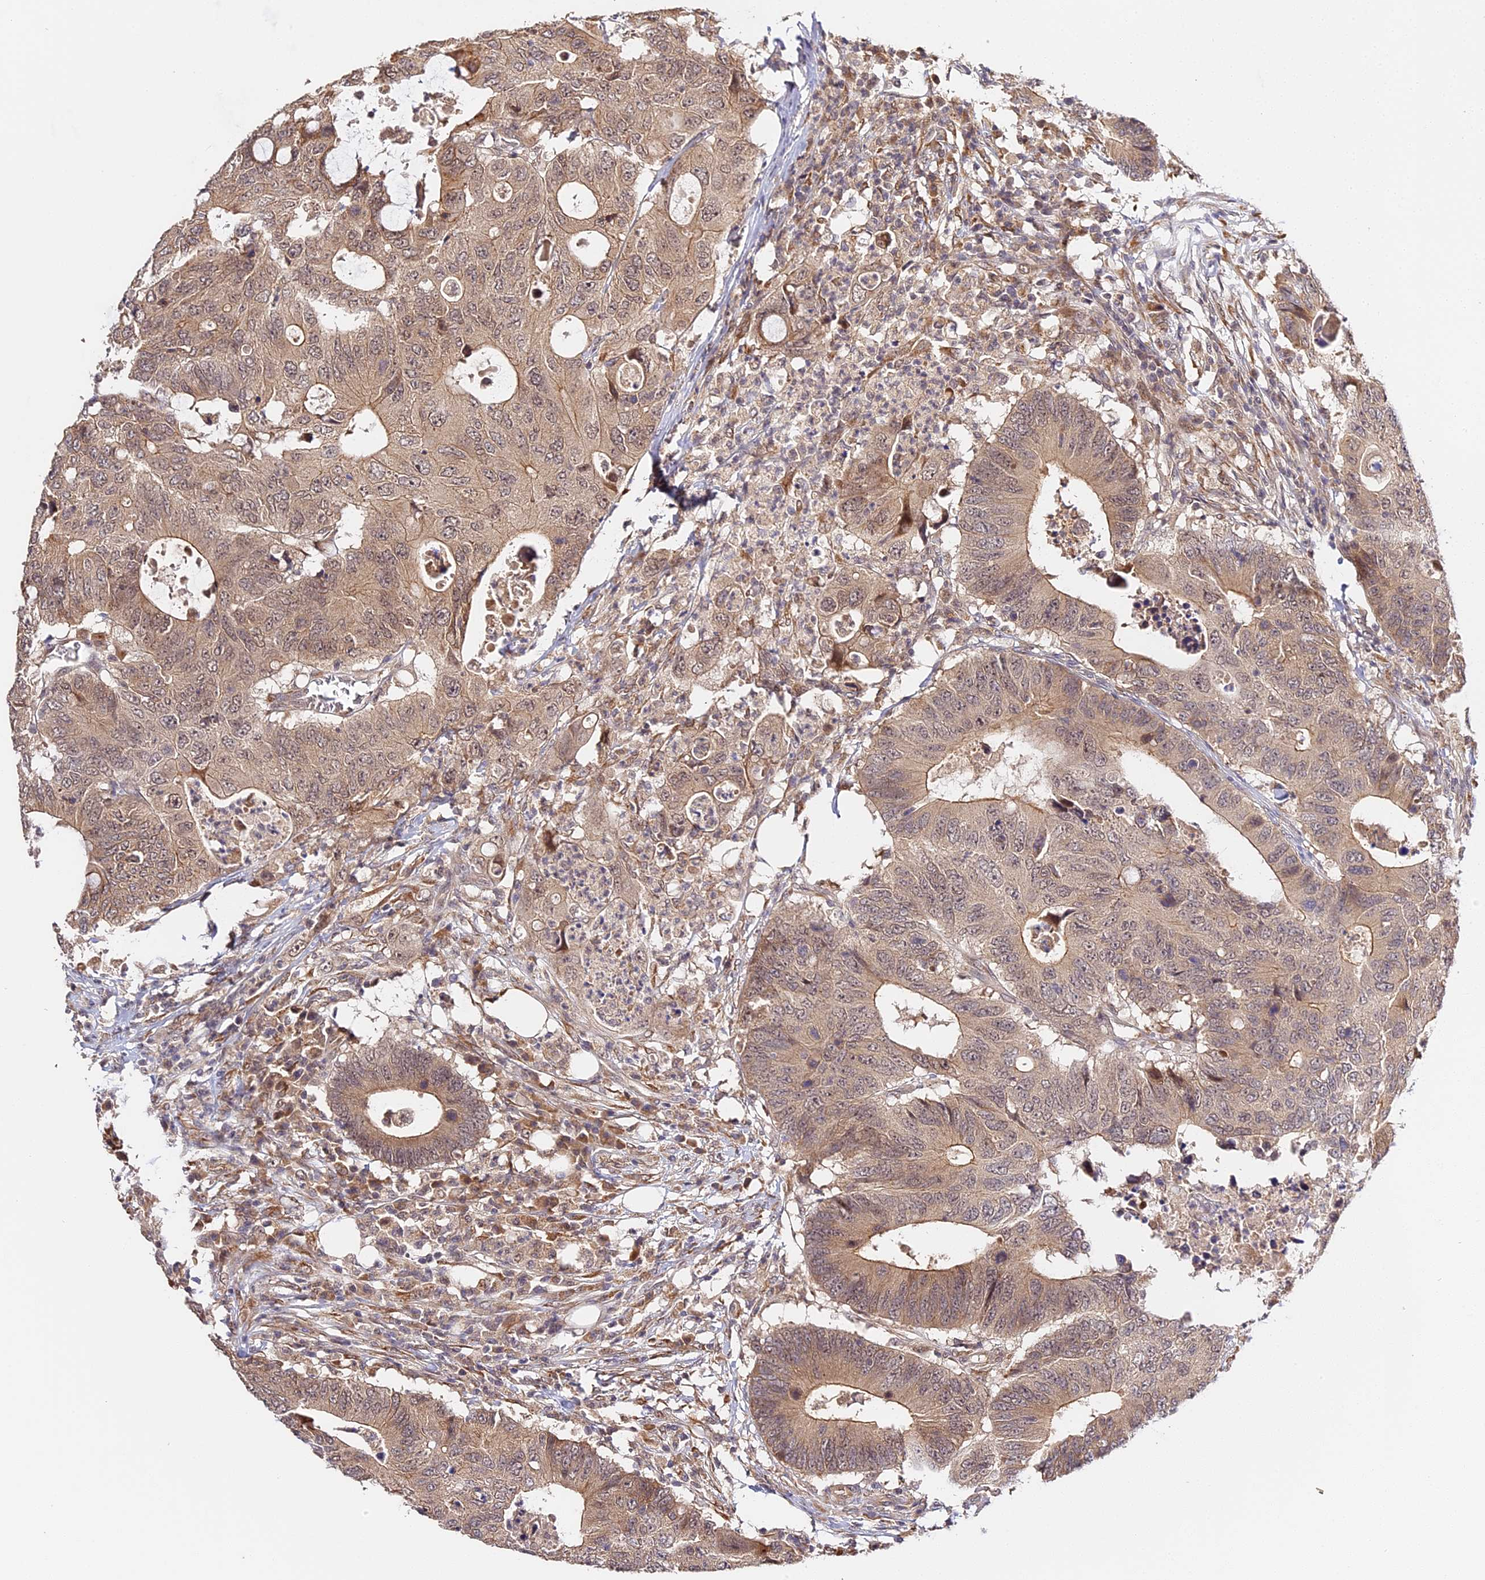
{"staining": {"intensity": "weak", "quantity": ">75%", "location": "cytoplasmic/membranous"}, "tissue": "colorectal cancer", "cell_type": "Tumor cells", "image_type": "cancer", "snomed": [{"axis": "morphology", "description": "Adenocarcinoma, NOS"}, {"axis": "topography", "description": "Colon"}], "caption": "About >75% of tumor cells in human colorectal cancer exhibit weak cytoplasmic/membranous protein expression as visualized by brown immunohistochemical staining.", "gene": "IMPACT", "patient": {"sex": "male", "age": 71}}